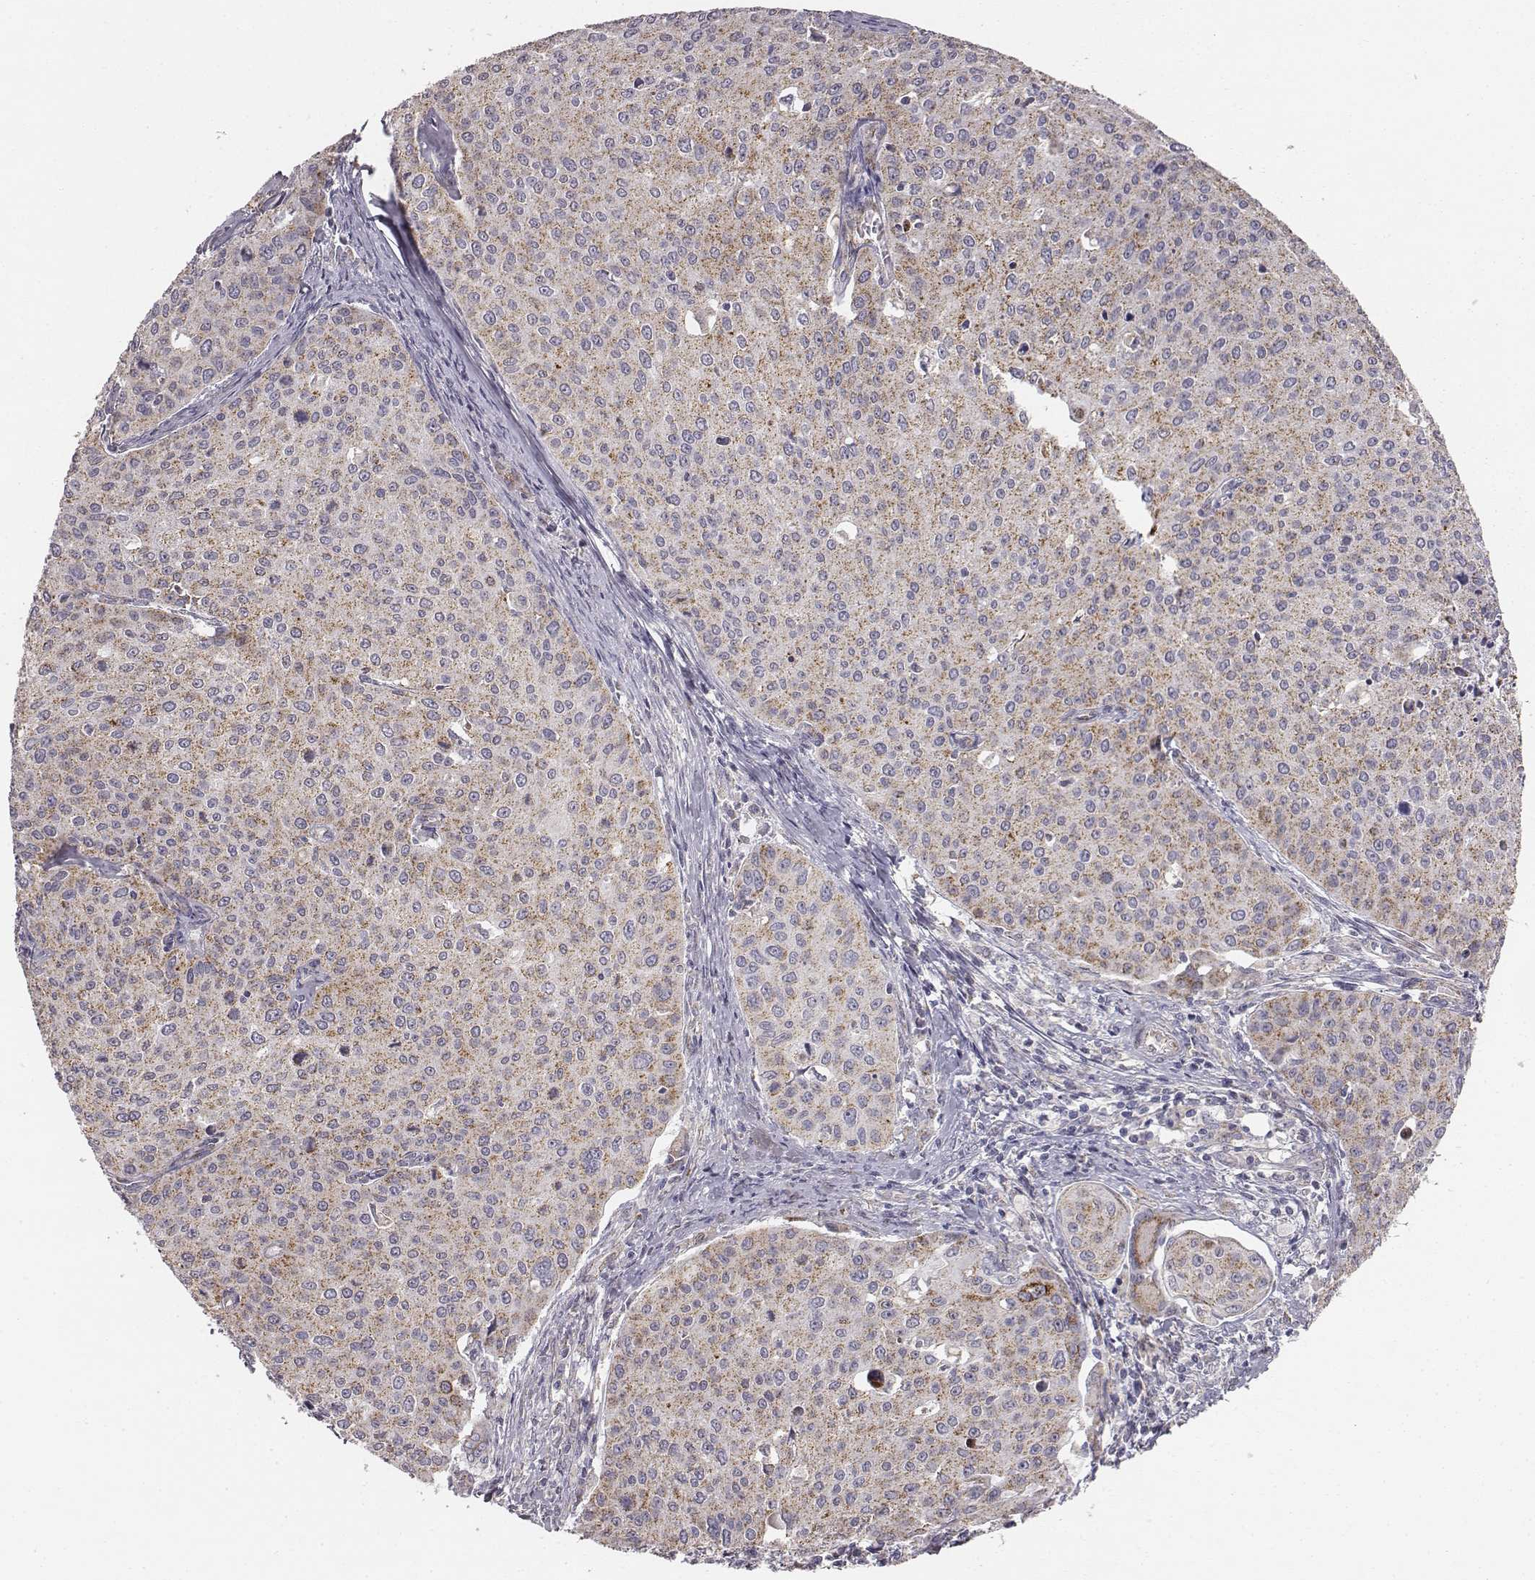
{"staining": {"intensity": "moderate", "quantity": ">75%", "location": "cytoplasmic/membranous"}, "tissue": "cervical cancer", "cell_type": "Tumor cells", "image_type": "cancer", "snomed": [{"axis": "morphology", "description": "Squamous cell carcinoma, NOS"}, {"axis": "topography", "description": "Cervix"}], "caption": "High-magnification brightfield microscopy of cervical squamous cell carcinoma stained with DAB (brown) and counterstained with hematoxylin (blue). tumor cells exhibit moderate cytoplasmic/membranous staining is appreciated in about>75% of cells.", "gene": "ABCD3", "patient": {"sex": "female", "age": 38}}